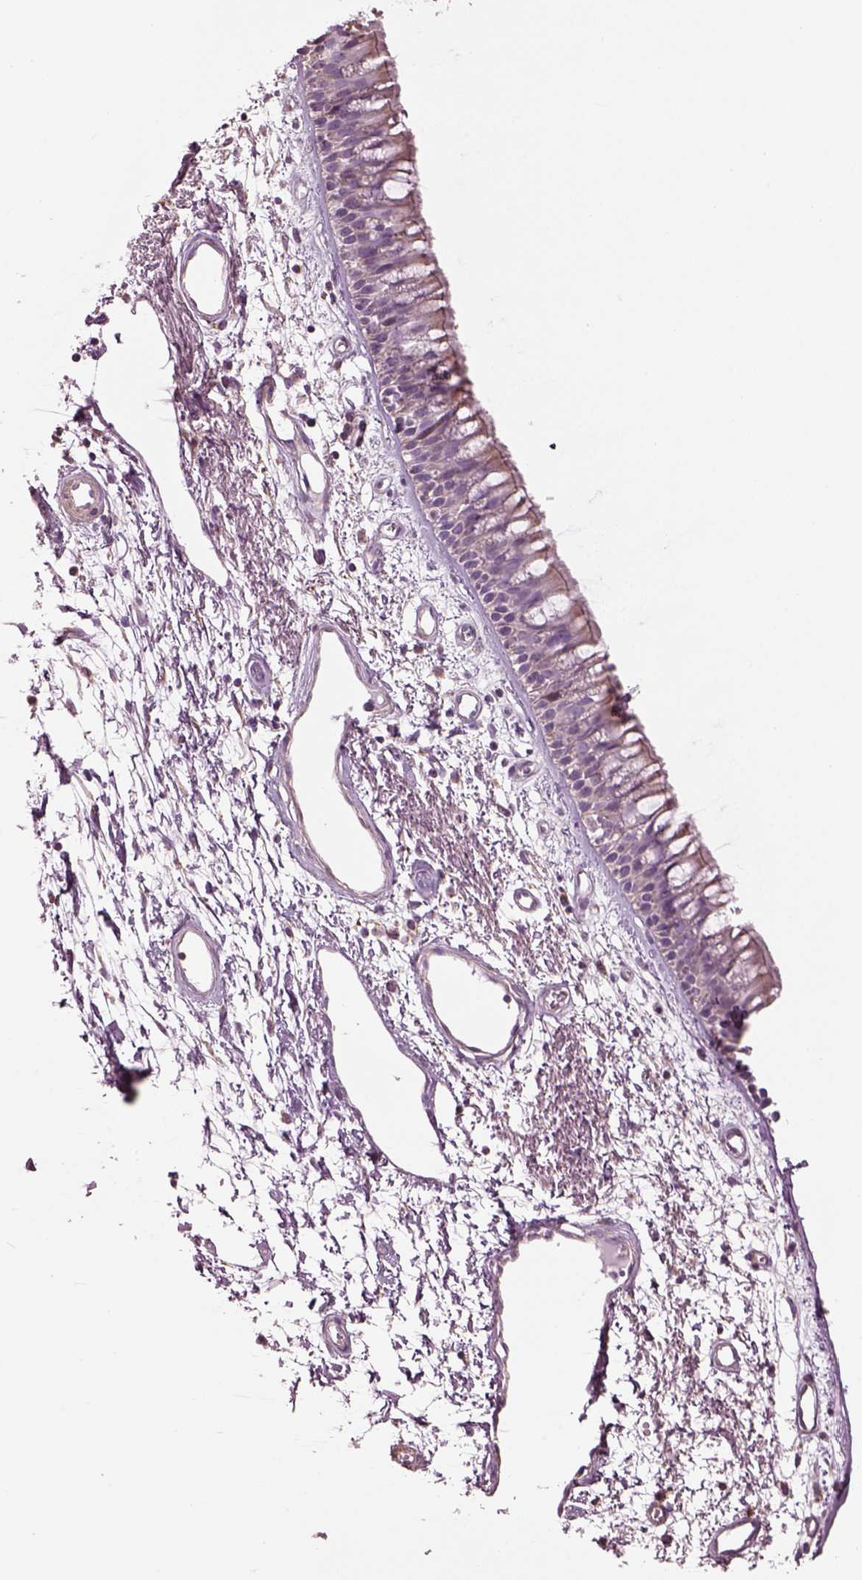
{"staining": {"intensity": "weak", "quantity": "25%-75%", "location": "cytoplasmic/membranous"}, "tissue": "bronchus", "cell_type": "Respiratory epithelial cells", "image_type": "normal", "snomed": [{"axis": "morphology", "description": "Normal tissue, NOS"}, {"axis": "morphology", "description": "Squamous cell carcinoma, NOS"}, {"axis": "topography", "description": "Cartilage tissue"}, {"axis": "topography", "description": "Bronchus"}, {"axis": "topography", "description": "Lung"}], "caption": "Protein analysis of benign bronchus displays weak cytoplasmic/membranous staining in approximately 25%-75% of respiratory epithelial cells. Using DAB (brown) and hematoxylin (blue) stains, captured at high magnification using brightfield microscopy.", "gene": "SPATA7", "patient": {"sex": "male", "age": 66}}